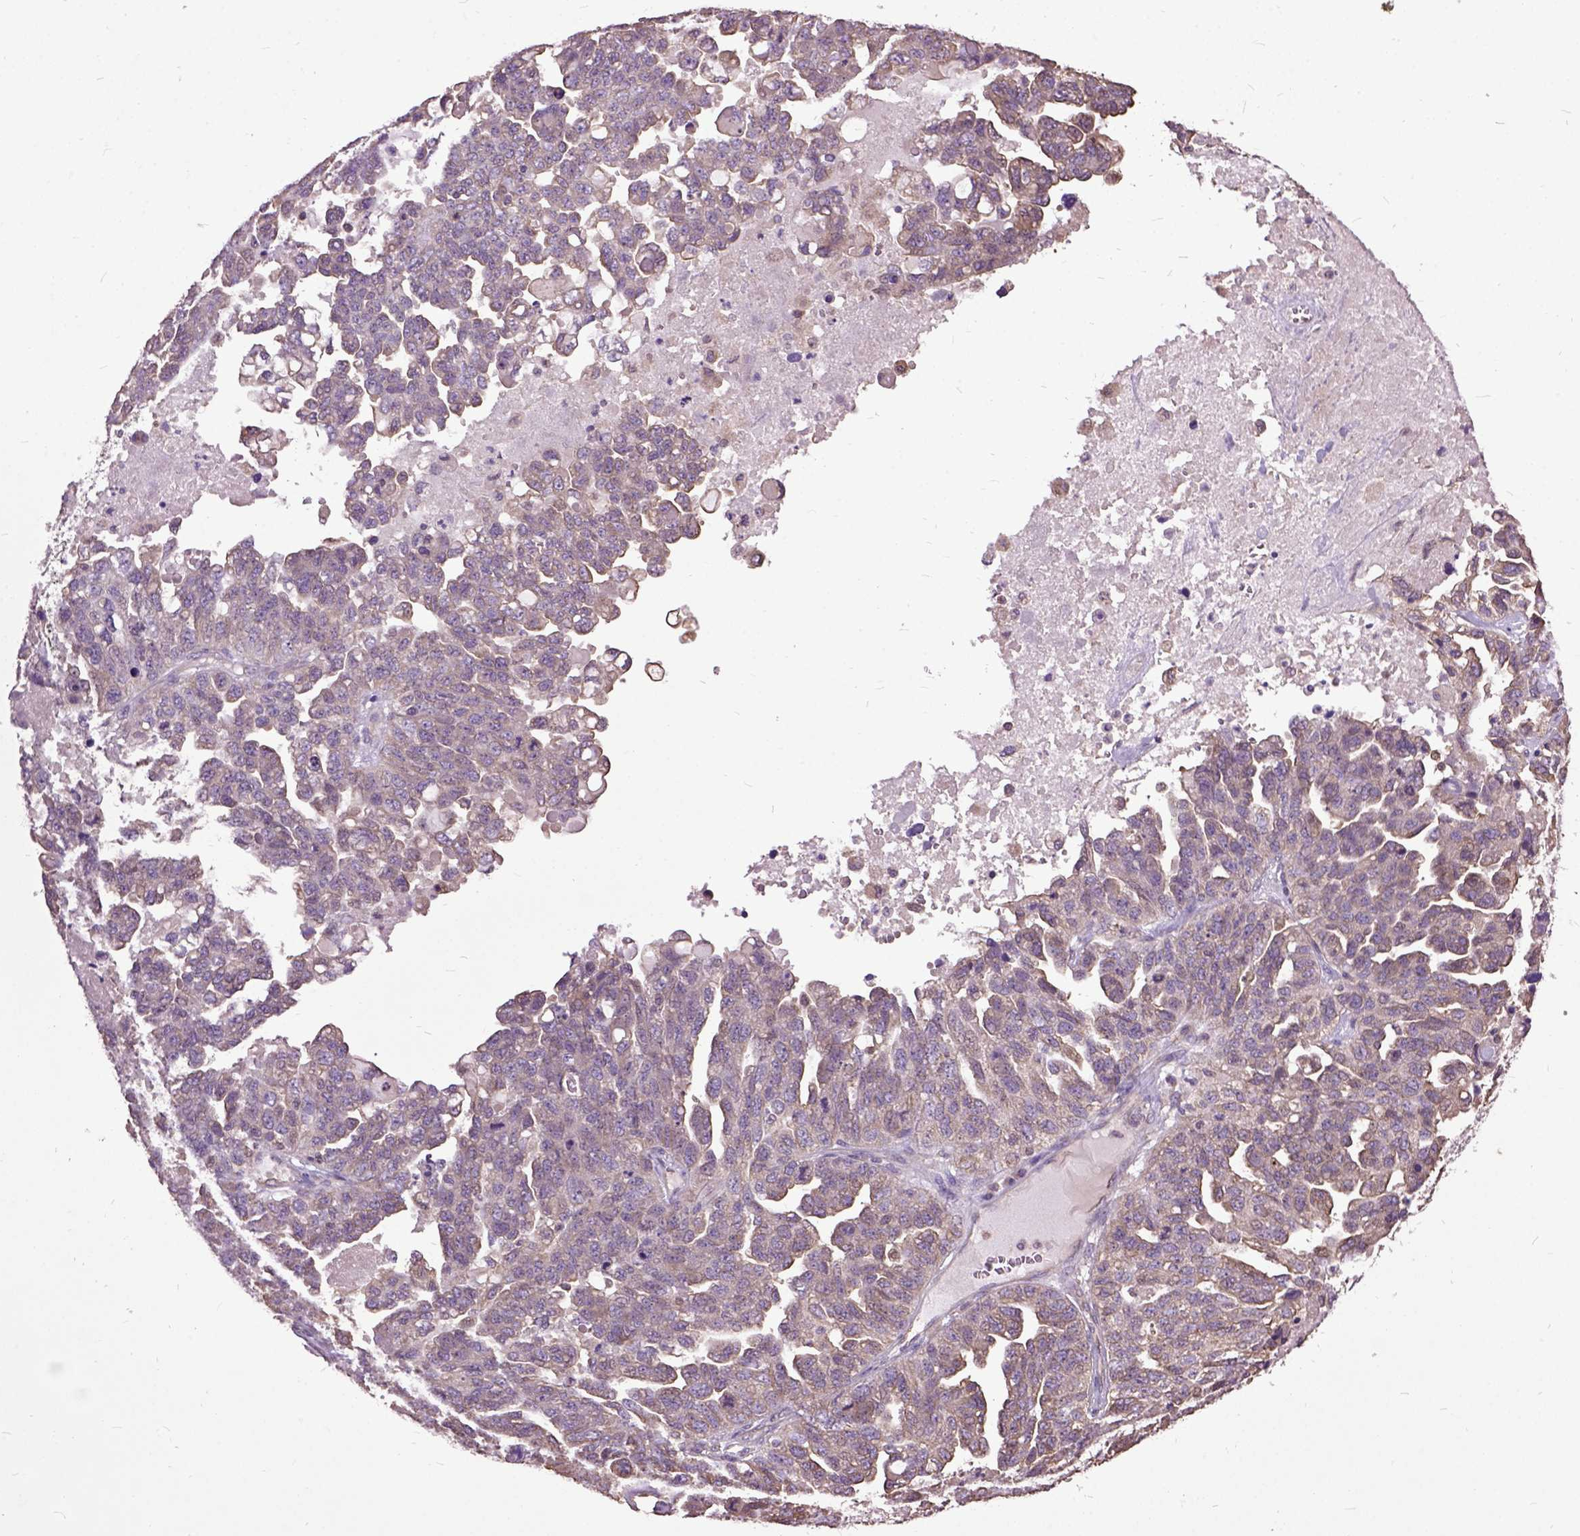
{"staining": {"intensity": "negative", "quantity": "none", "location": "none"}, "tissue": "ovarian cancer", "cell_type": "Tumor cells", "image_type": "cancer", "snomed": [{"axis": "morphology", "description": "Cystadenocarcinoma, serous, NOS"}, {"axis": "topography", "description": "Ovary"}], "caption": "High magnification brightfield microscopy of ovarian serous cystadenocarcinoma stained with DAB (3,3'-diaminobenzidine) (brown) and counterstained with hematoxylin (blue): tumor cells show no significant expression.", "gene": "AREG", "patient": {"sex": "female", "age": 71}}